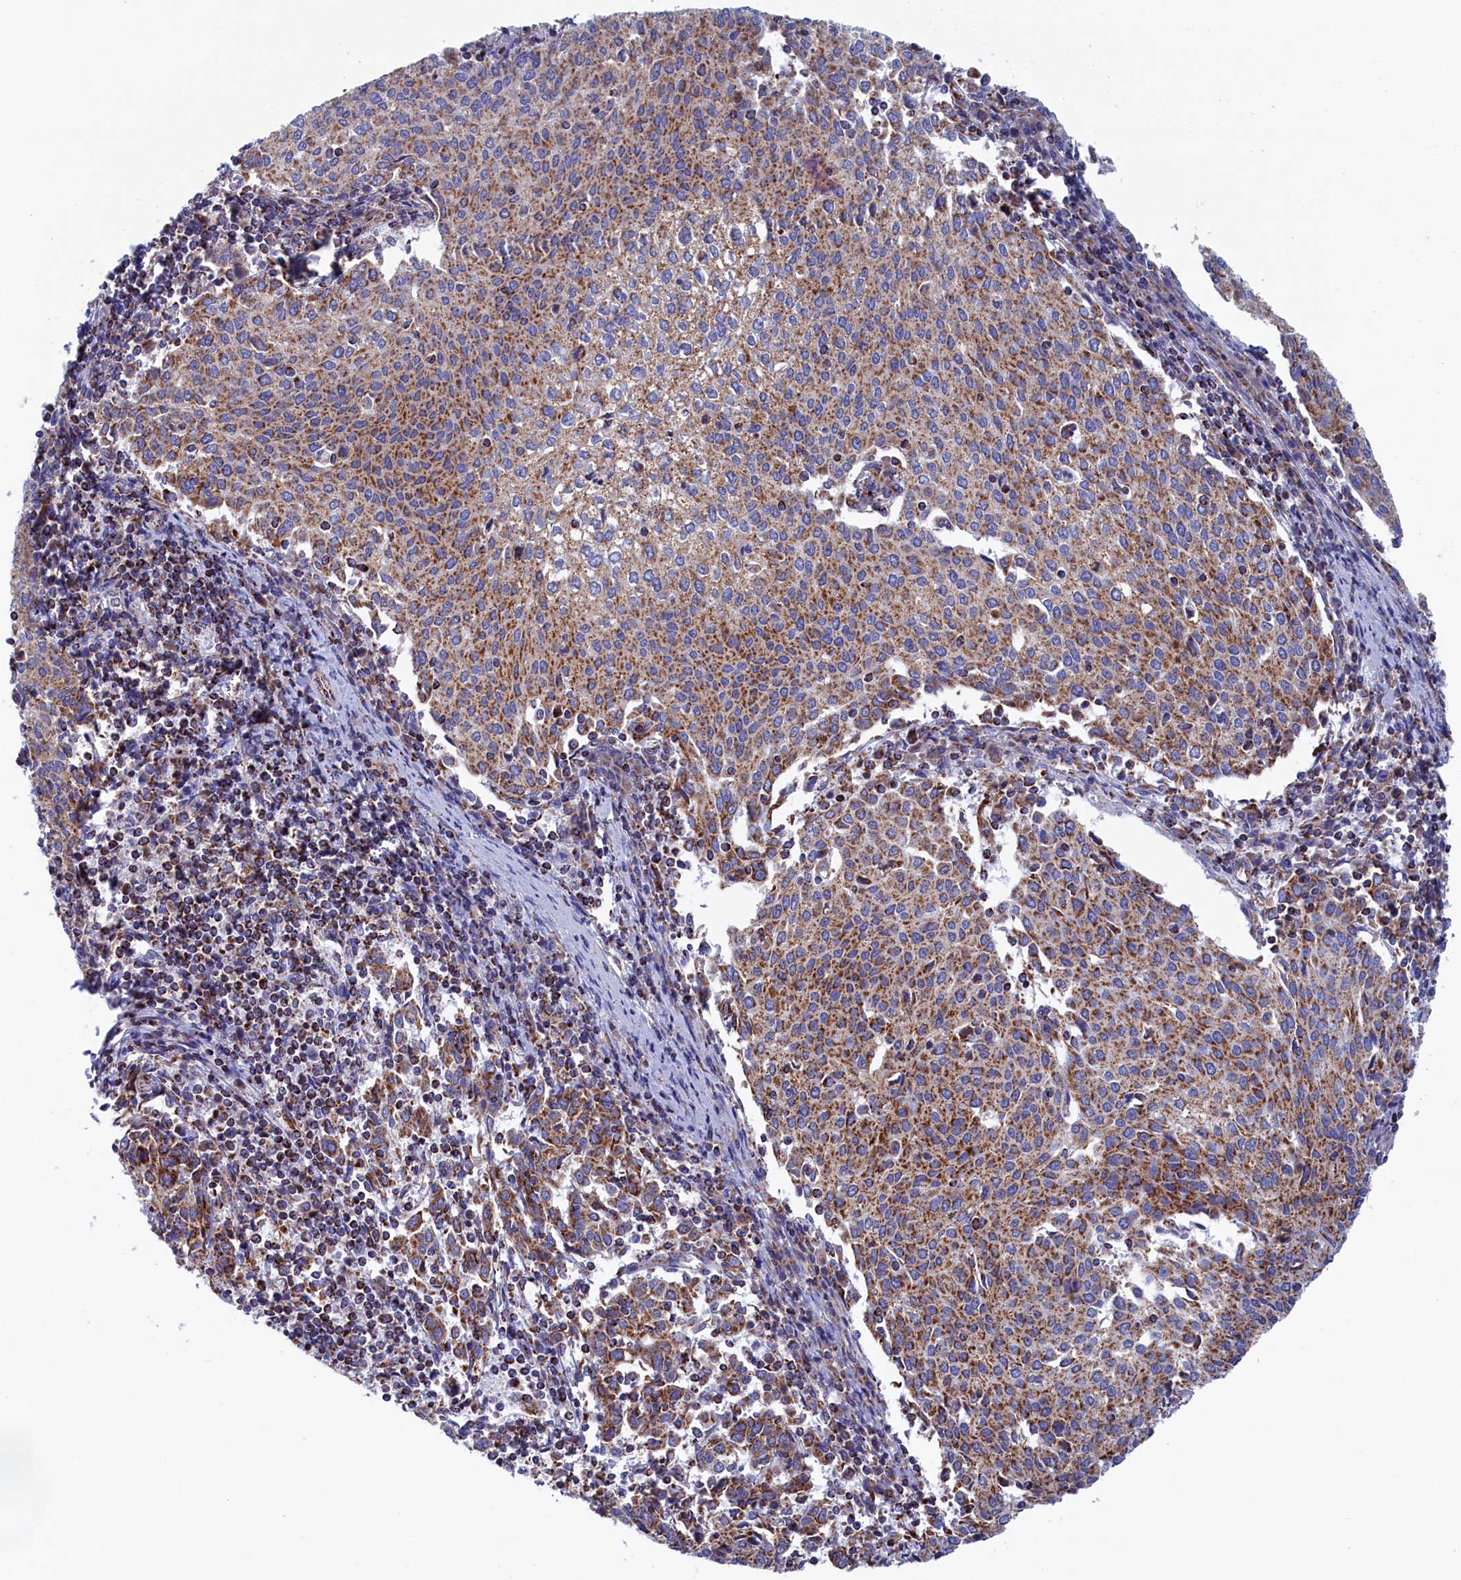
{"staining": {"intensity": "moderate", "quantity": "25%-75%", "location": "cytoplasmic/membranous"}, "tissue": "cervical cancer", "cell_type": "Tumor cells", "image_type": "cancer", "snomed": [{"axis": "morphology", "description": "Squamous cell carcinoma, NOS"}, {"axis": "topography", "description": "Cervix"}], "caption": "Protein staining reveals moderate cytoplasmic/membranous staining in about 25%-75% of tumor cells in cervical cancer. (IHC, brightfield microscopy, high magnification).", "gene": "WDR83", "patient": {"sex": "female", "age": 46}}